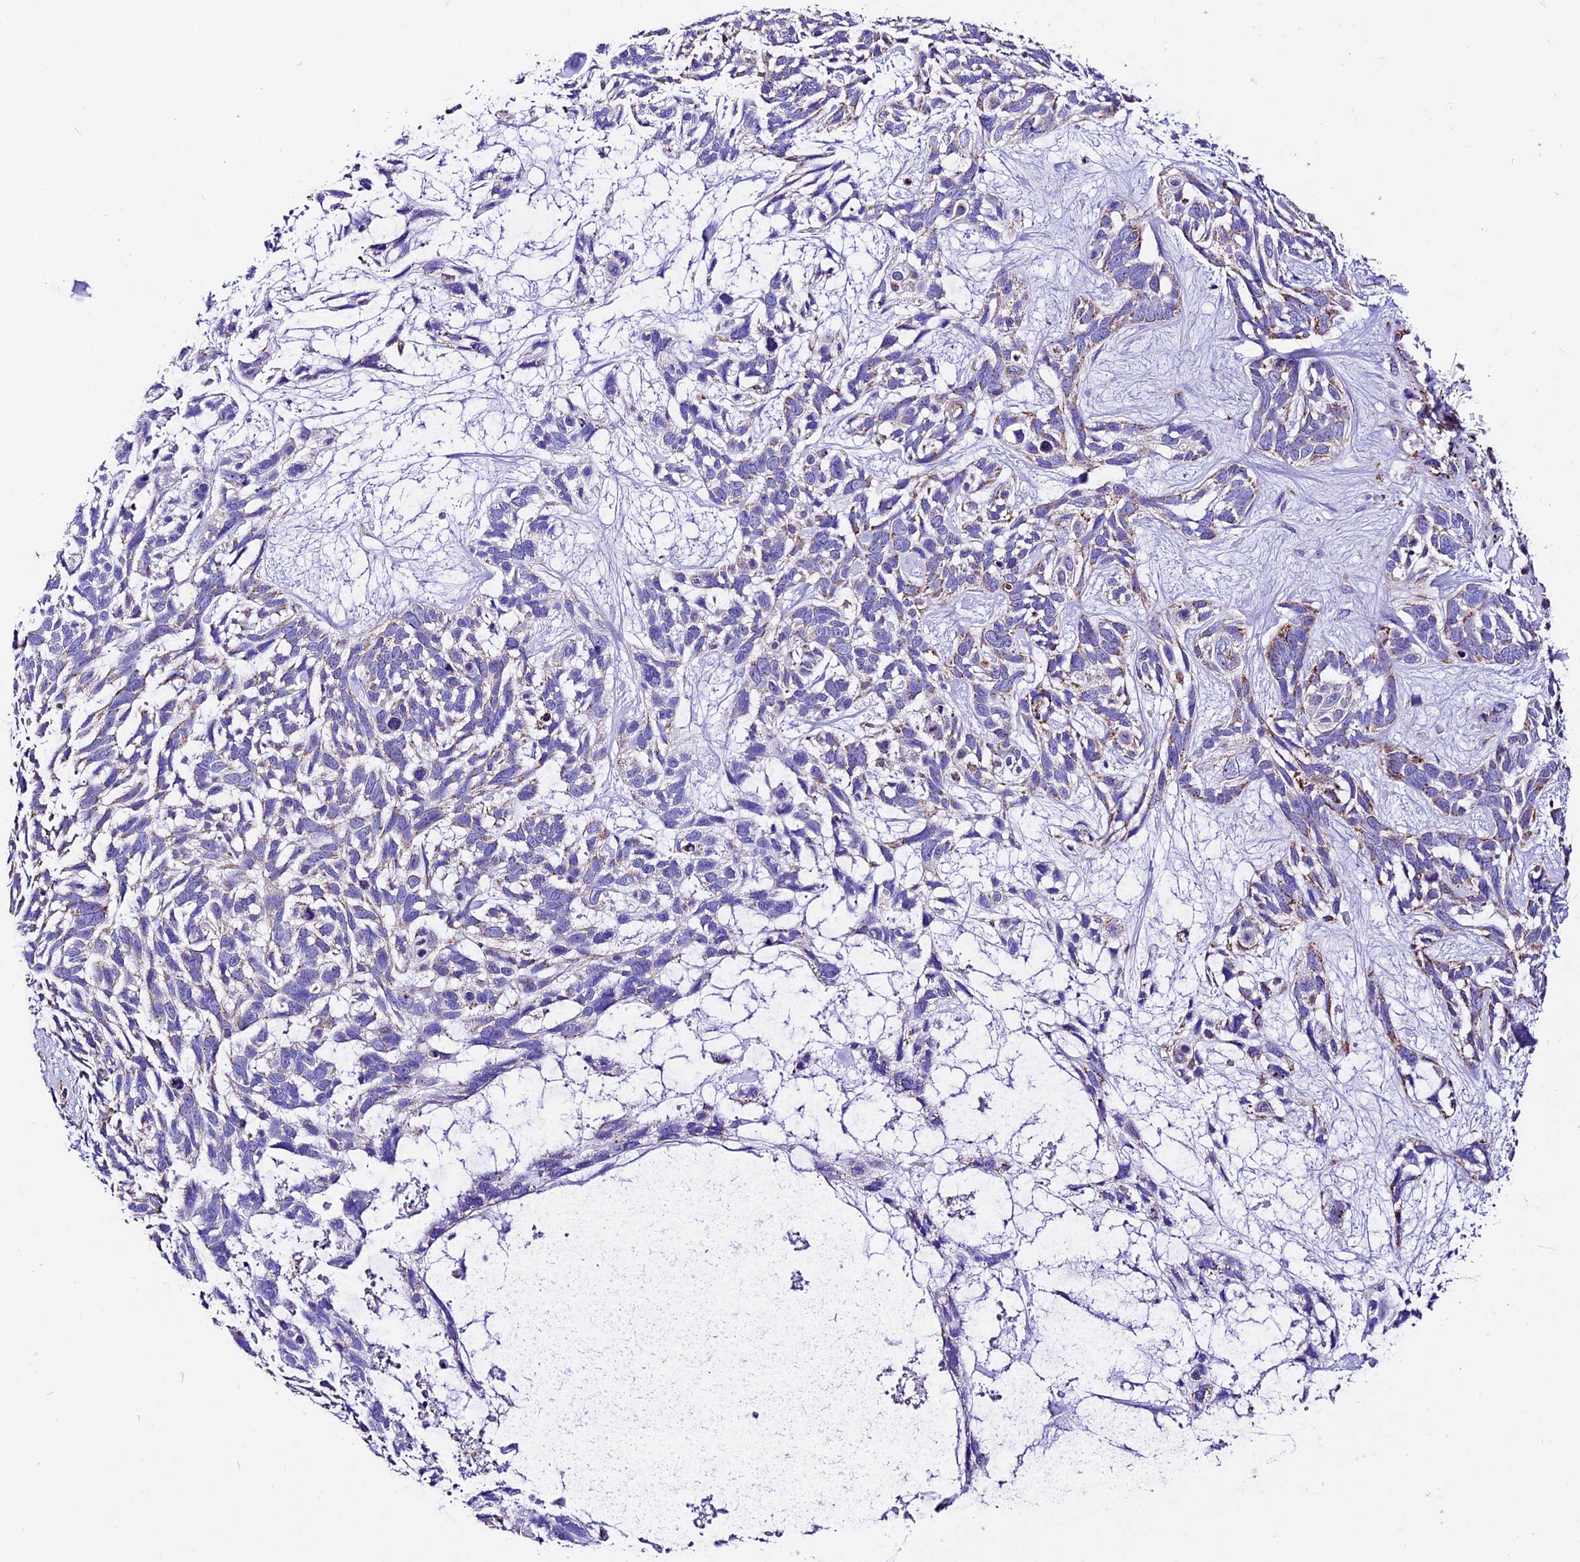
{"staining": {"intensity": "moderate", "quantity": "25%-75%", "location": "cytoplasmic/membranous"}, "tissue": "skin cancer", "cell_type": "Tumor cells", "image_type": "cancer", "snomed": [{"axis": "morphology", "description": "Basal cell carcinoma"}, {"axis": "topography", "description": "Skin"}], "caption": "IHC of skin cancer (basal cell carcinoma) exhibits medium levels of moderate cytoplasmic/membranous positivity in approximately 25%-75% of tumor cells.", "gene": "DCAF5", "patient": {"sex": "male", "age": 88}}